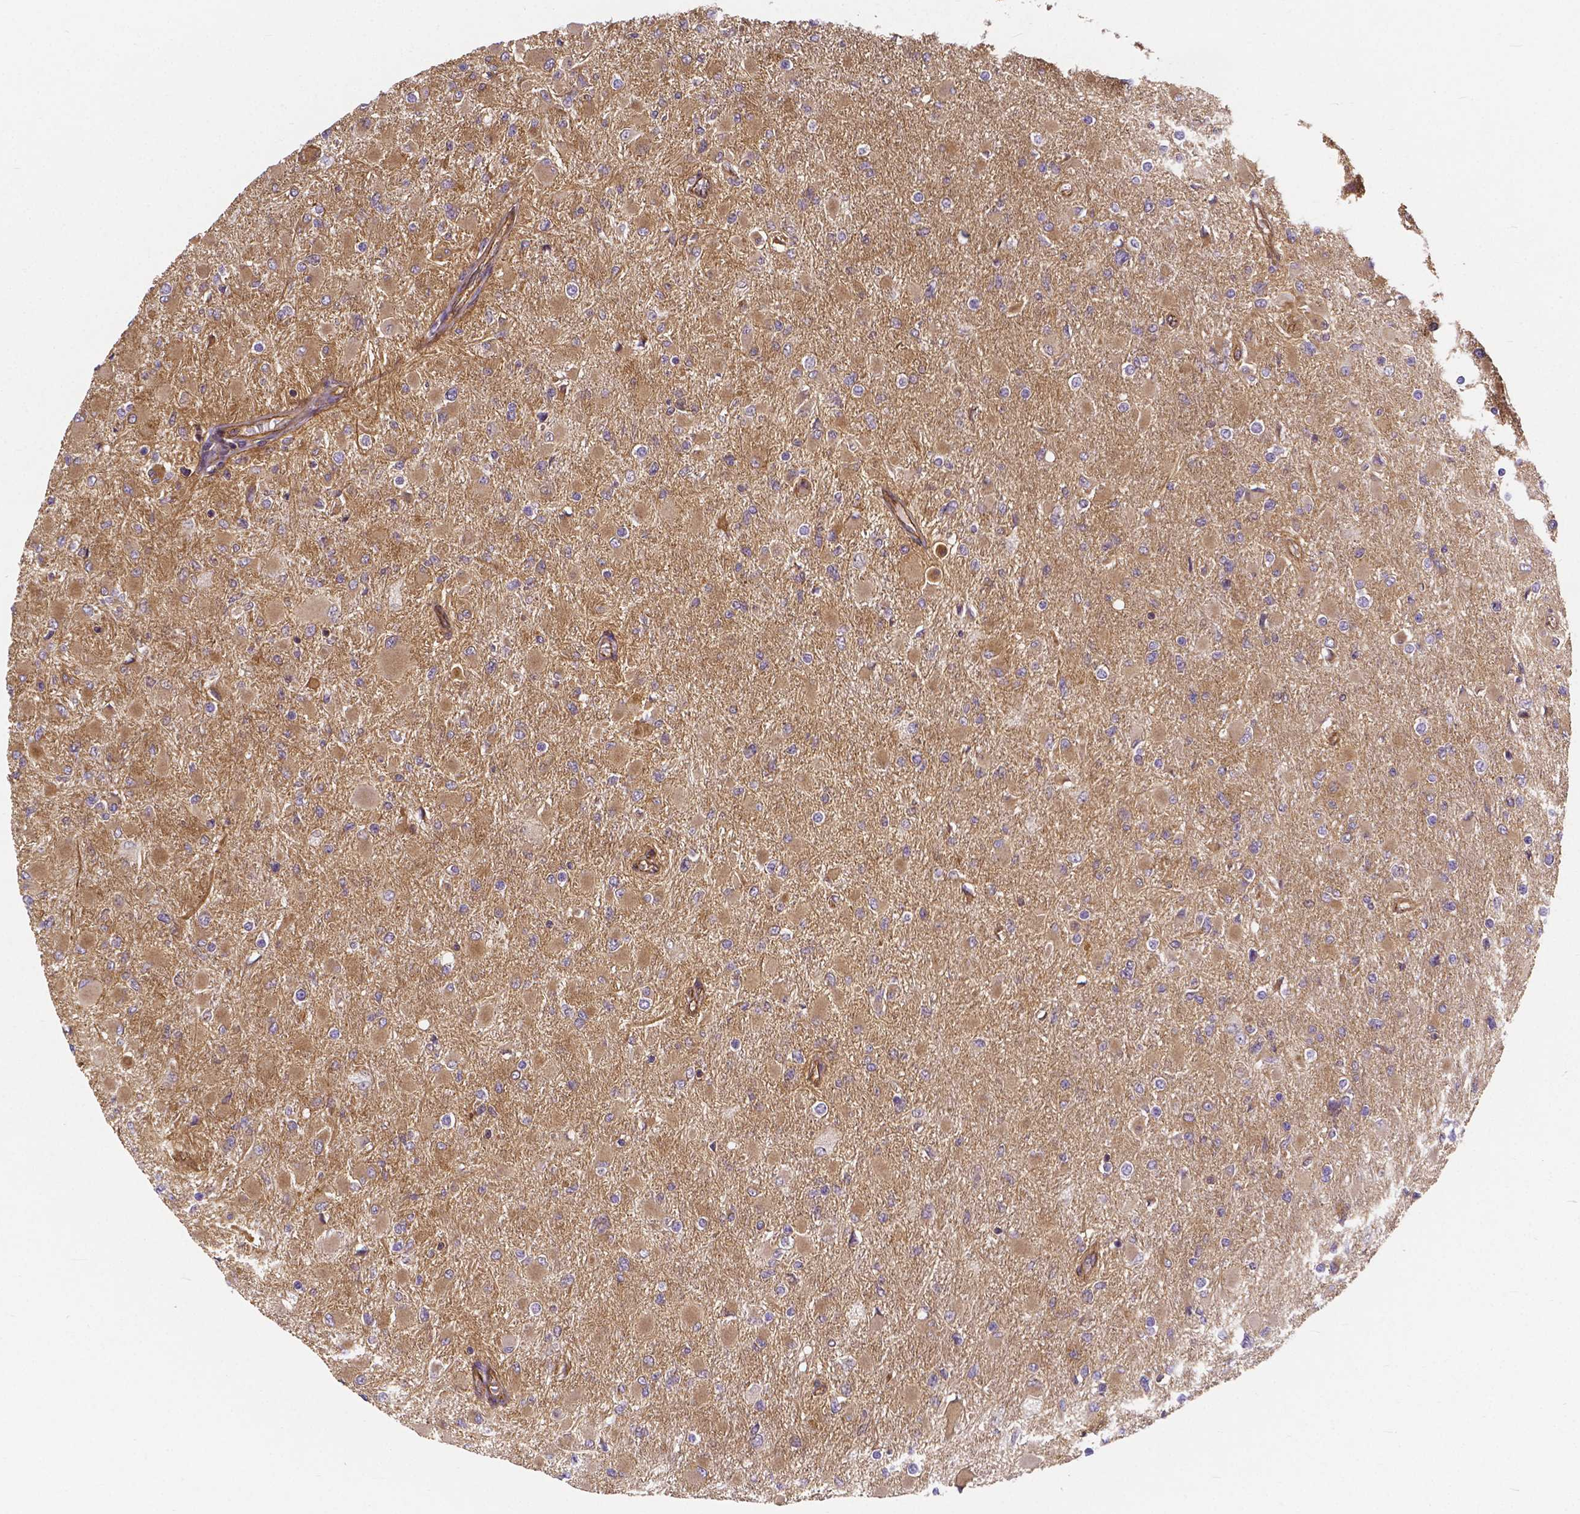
{"staining": {"intensity": "moderate", "quantity": ">75%", "location": "cytoplasmic/membranous"}, "tissue": "glioma", "cell_type": "Tumor cells", "image_type": "cancer", "snomed": [{"axis": "morphology", "description": "Glioma, malignant, High grade"}, {"axis": "topography", "description": "Cerebral cortex"}], "caption": "IHC staining of glioma, which displays medium levels of moderate cytoplasmic/membranous expression in approximately >75% of tumor cells indicating moderate cytoplasmic/membranous protein positivity. The staining was performed using DAB (3,3'-diaminobenzidine) (brown) for protein detection and nuclei were counterstained in hematoxylin (blue).", "gene": "CLINT1", "patient": {"sex": "female", "age": 36}}